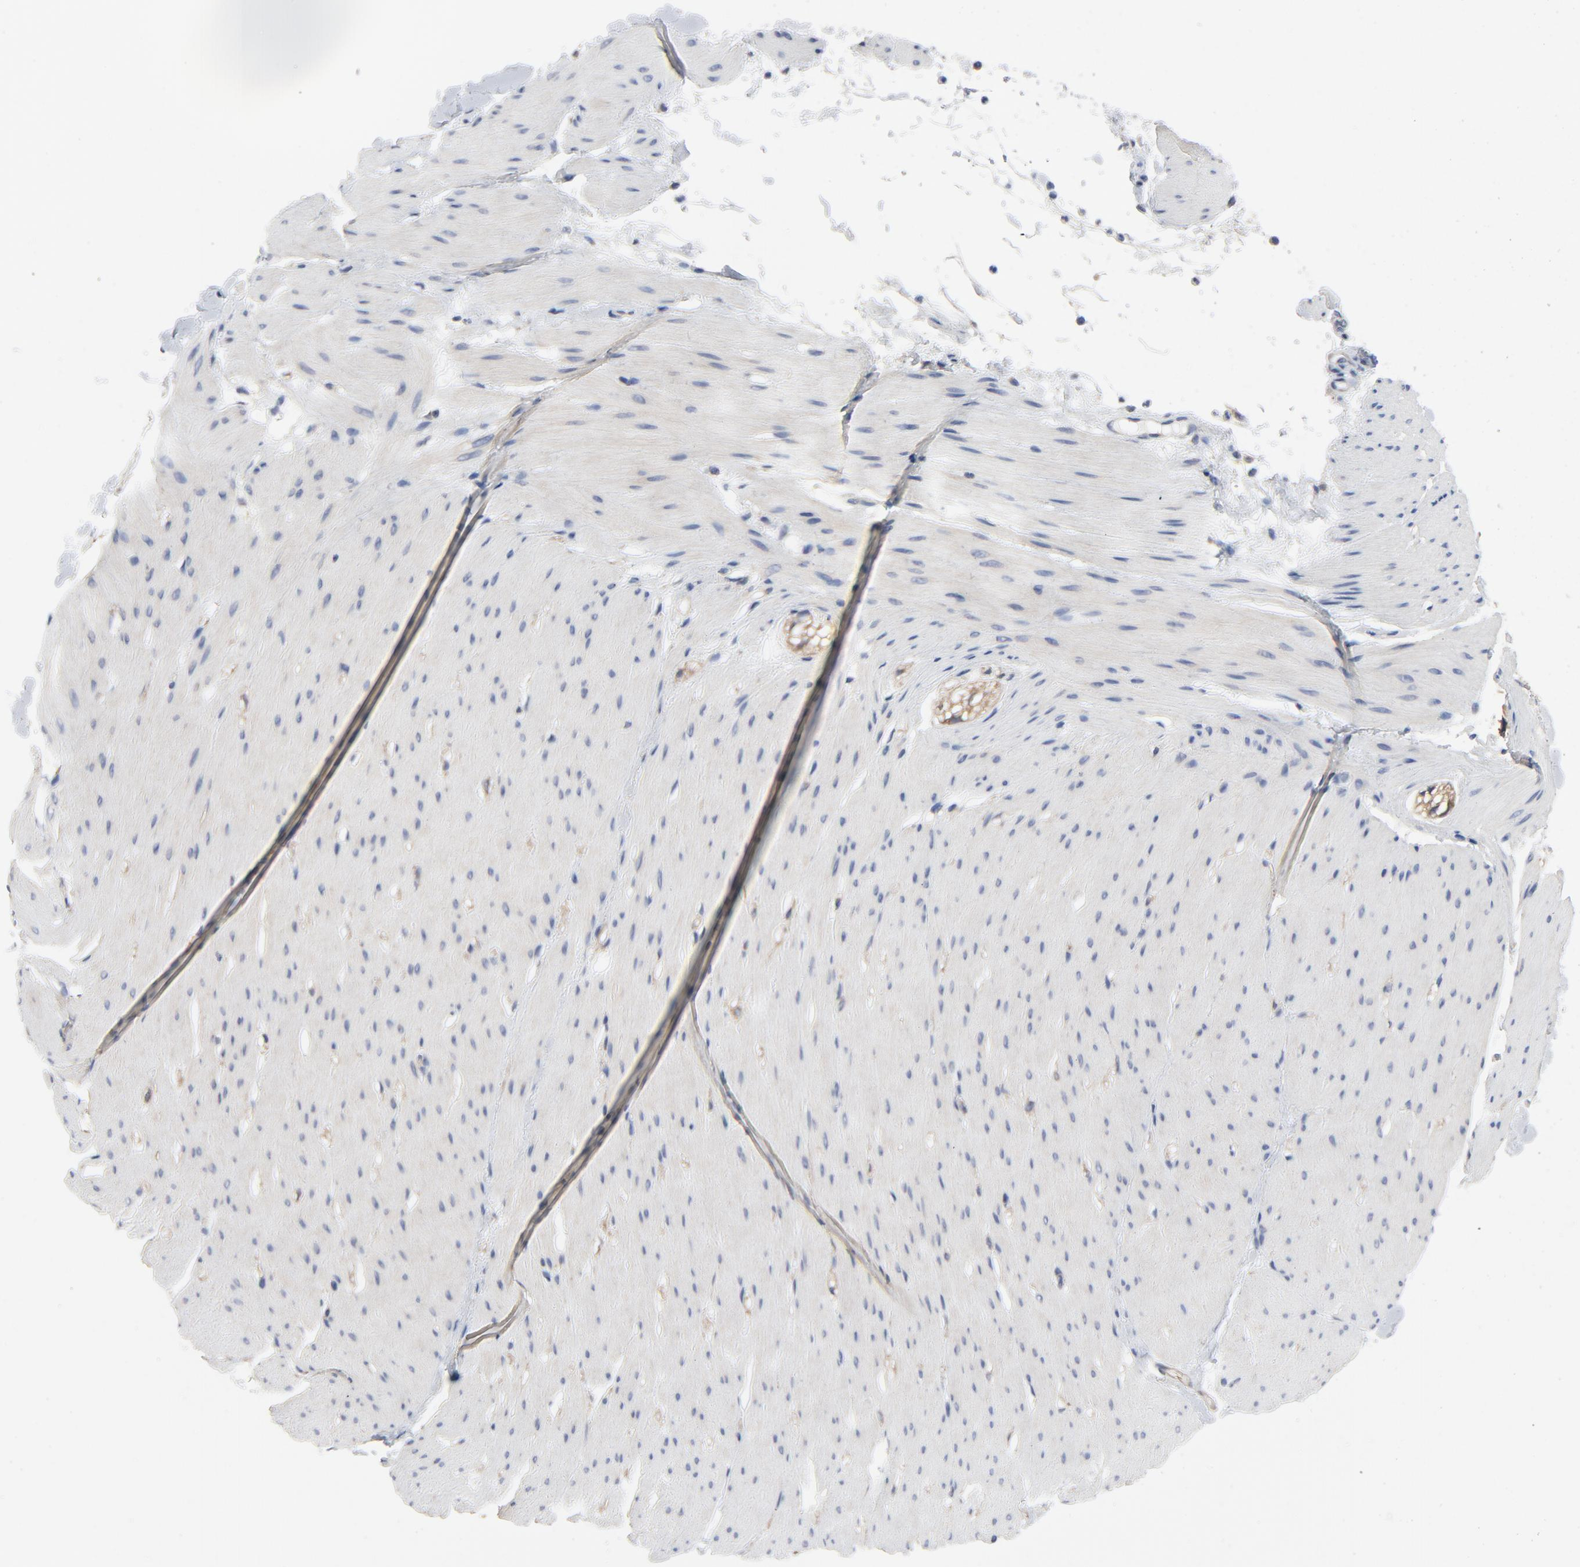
{"staining": {"intensity": "weak", "quantity": "<25%", "location": "cytoplasmic/membranous"}, "tissue": "smooth muscle", "cell_type": "Smooth muscle cells", "image_type": "normal", "snomed": [{"axis": "morphology", "description": "Normal tissue, NOS"}, {"axis": "topography", "description": "Smooth muscle"}, {"axis": "topography", "description": "Colon"}], "caption": "Photomicrograph shows no significant protein expression in smooth muscle cells of unremarkable smooth muscle. Nuclei are stained in blue.", "gene": "DYNLT3", "patient": {"sex": "male", "age": 67}}